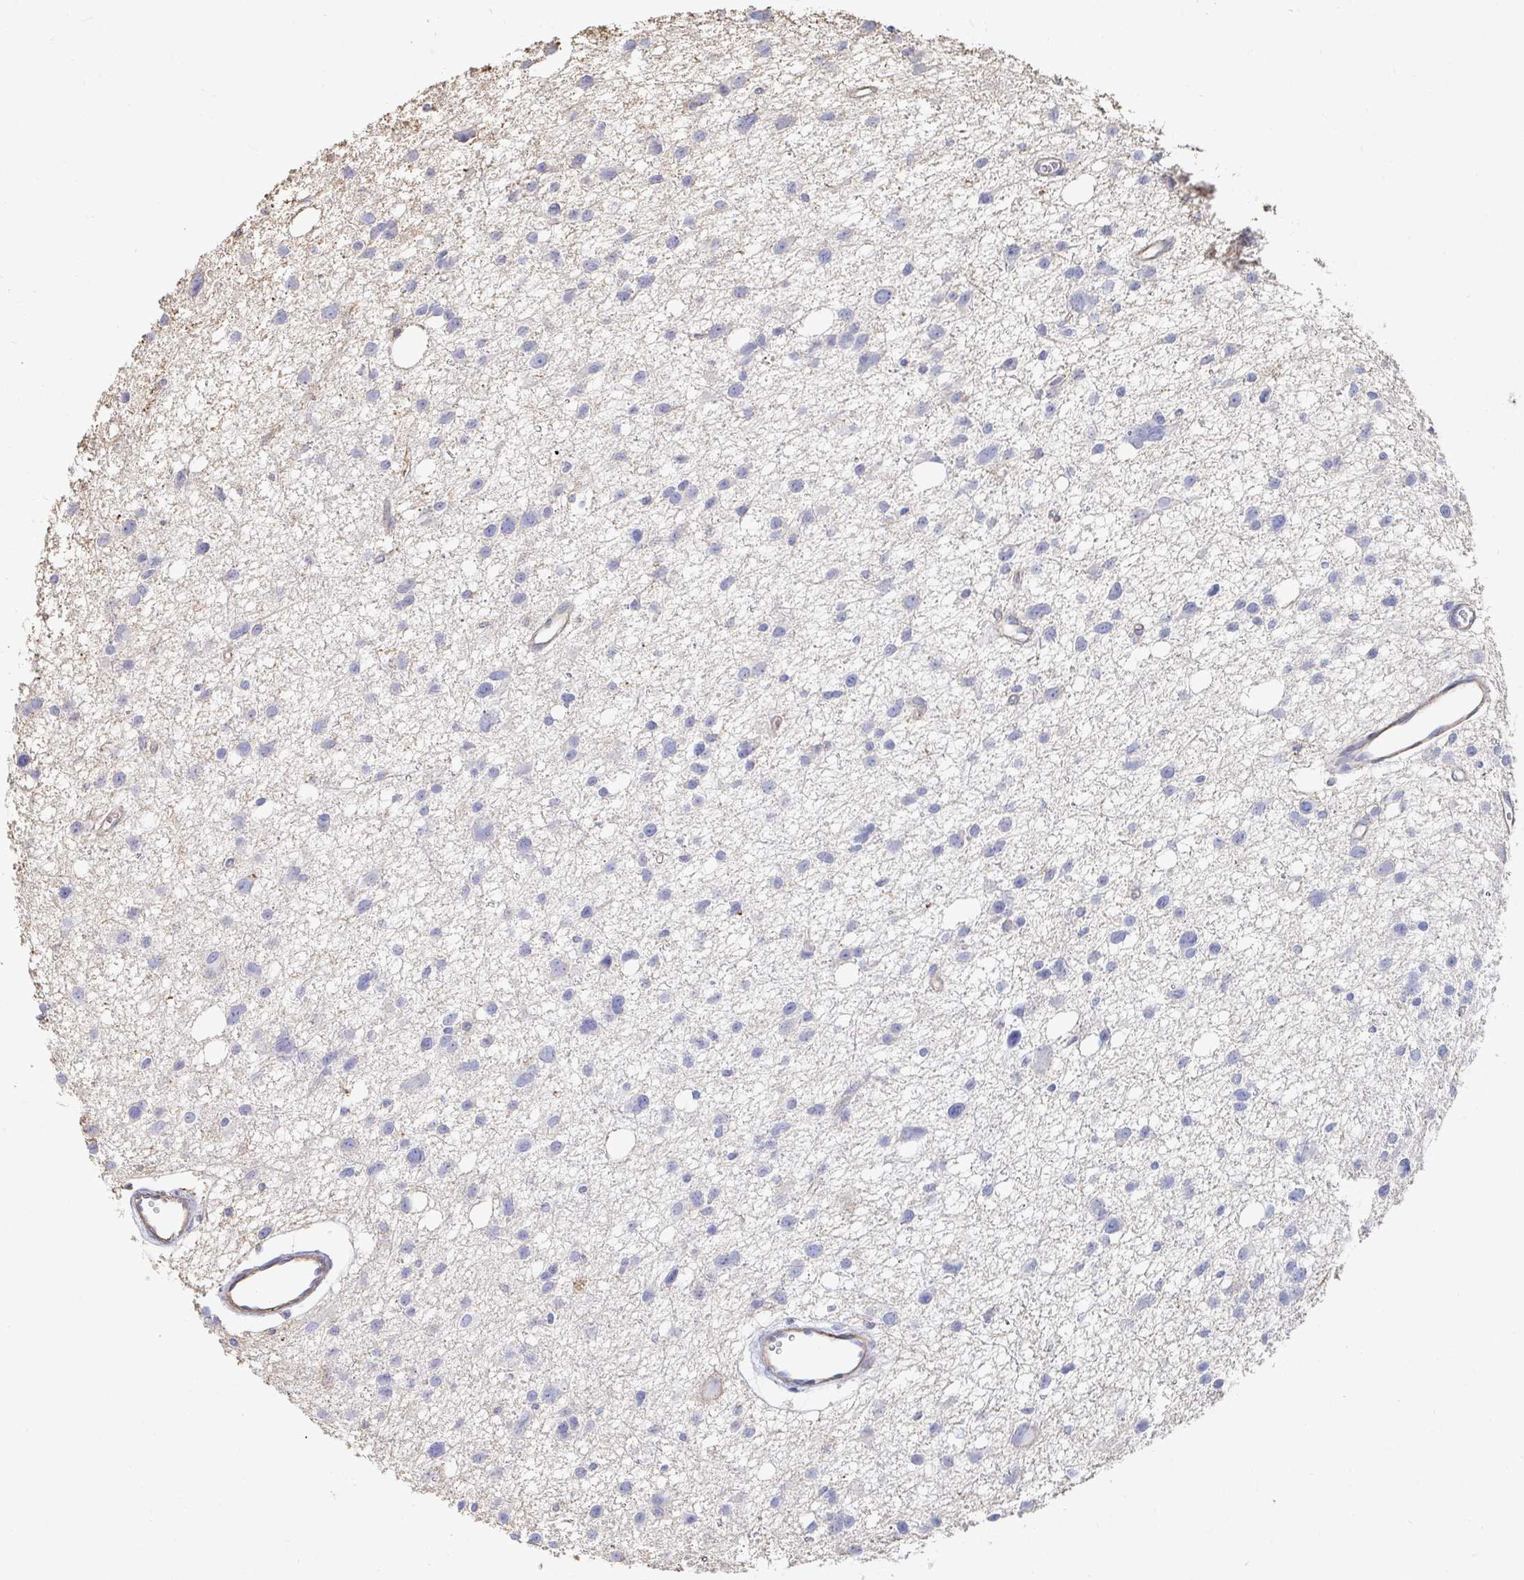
{"staining": {"intensity": "negative", "quantity": "none", "location": "none"}, "tissue": "glioma", "cell_type": "Tumor cells", "image_type": "cancer", "snomed": [{"axis": "morphology", "description": "Glioma, malignant, High grade"}, {"axis": "topography", "description": "Brain"}], "caption": "DAB immunohistochemical staining of human high-grade glioma (malignant) reveals no significant positivity in tumor cells.", "gene": "PTPN14", "patient": {"sex": "male", "age": 23}}